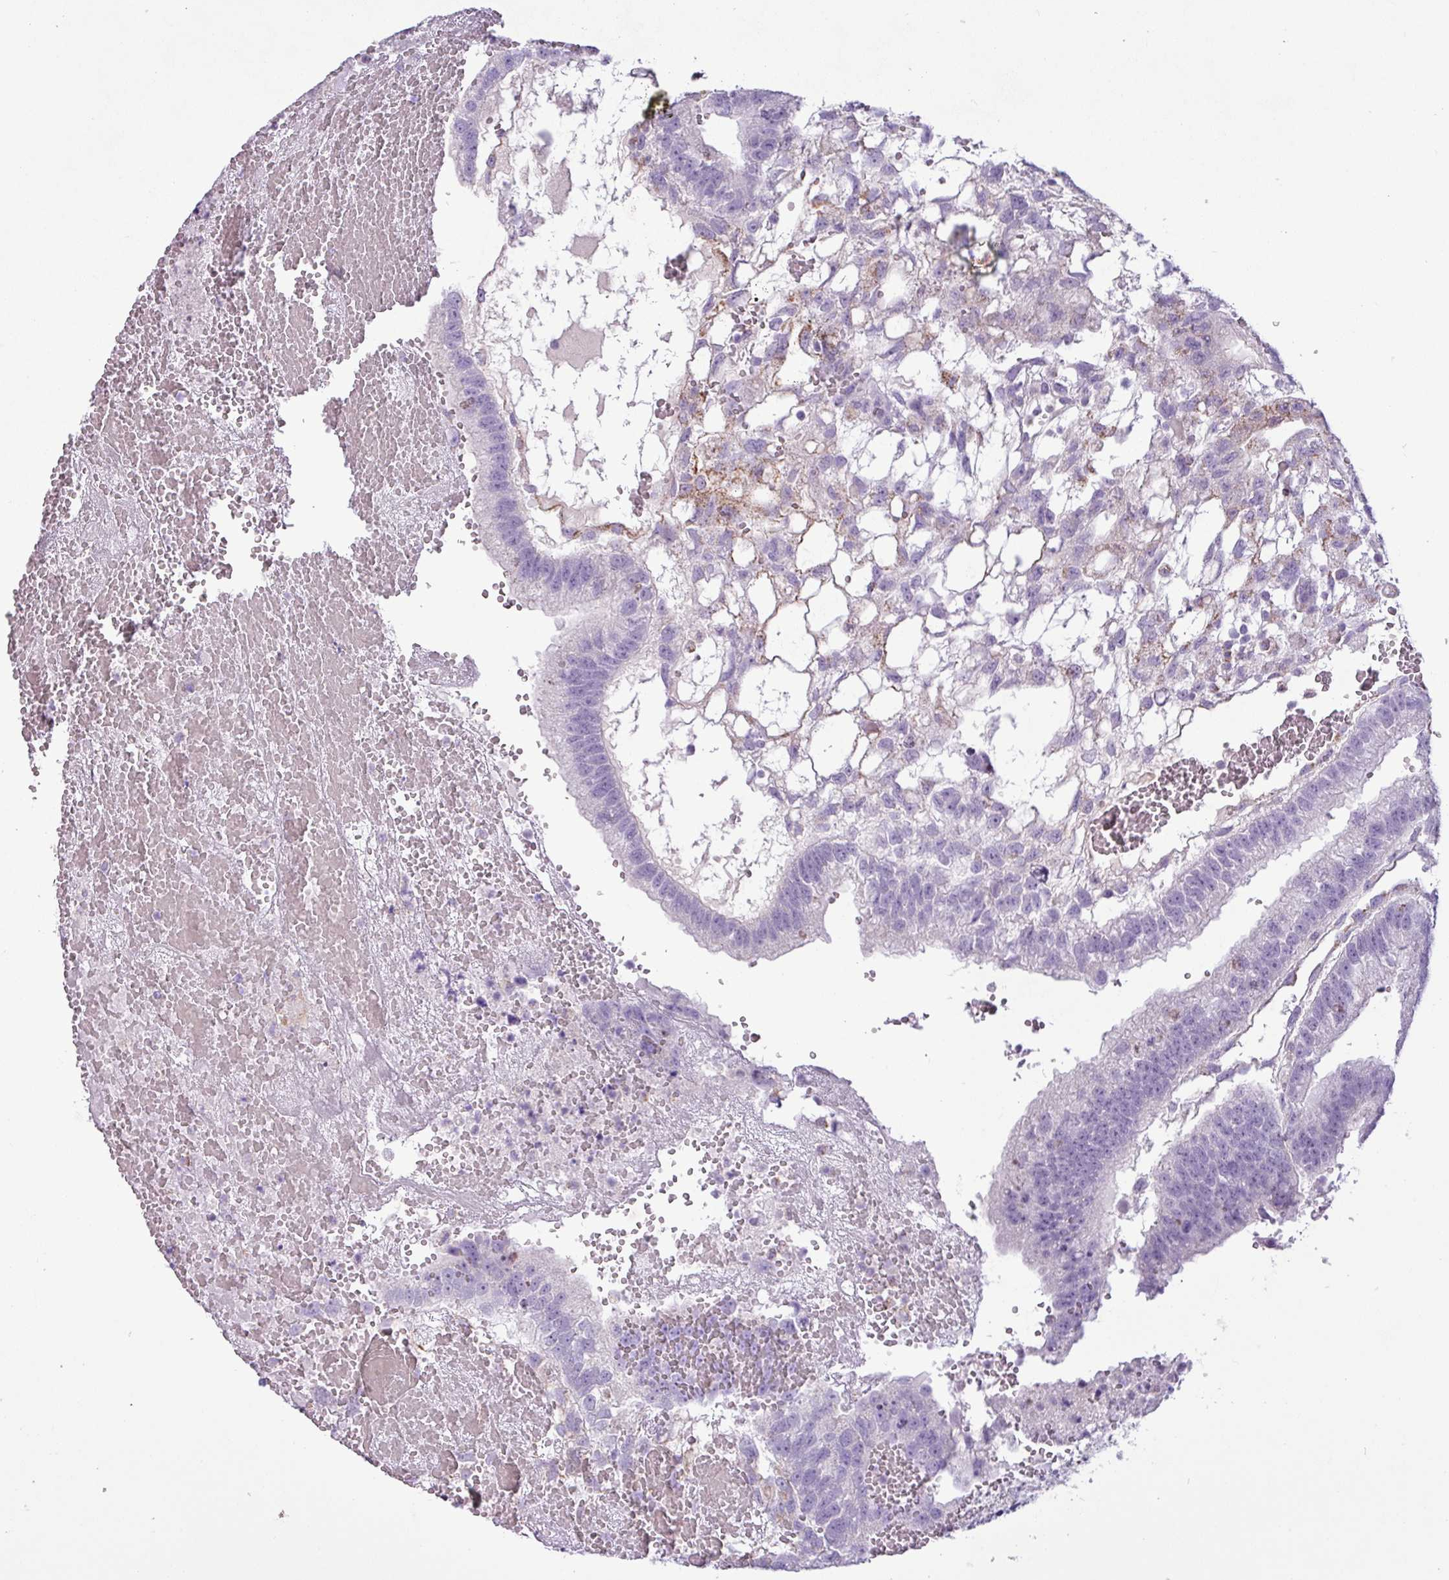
{"staining": {"intensity": "negative", "quantity": "none", "location": "none"}, "tissue": "testis cancer", "cell_type": "Tumor cells", "image_type": "cancer", "snomed": [{"axis": "morphology", "description": "Normal tissue, NOS"}, {"axis": "morphology", "description": "Carcinoma, Embryonal, NOS"}, {"axis": "topography", "description": "Testis"}], "caption": "Tumor cells show no significant protein staining in testis cancer.", "gene": "ZNF667", "patient": {"sex": "male", "age": 32}}